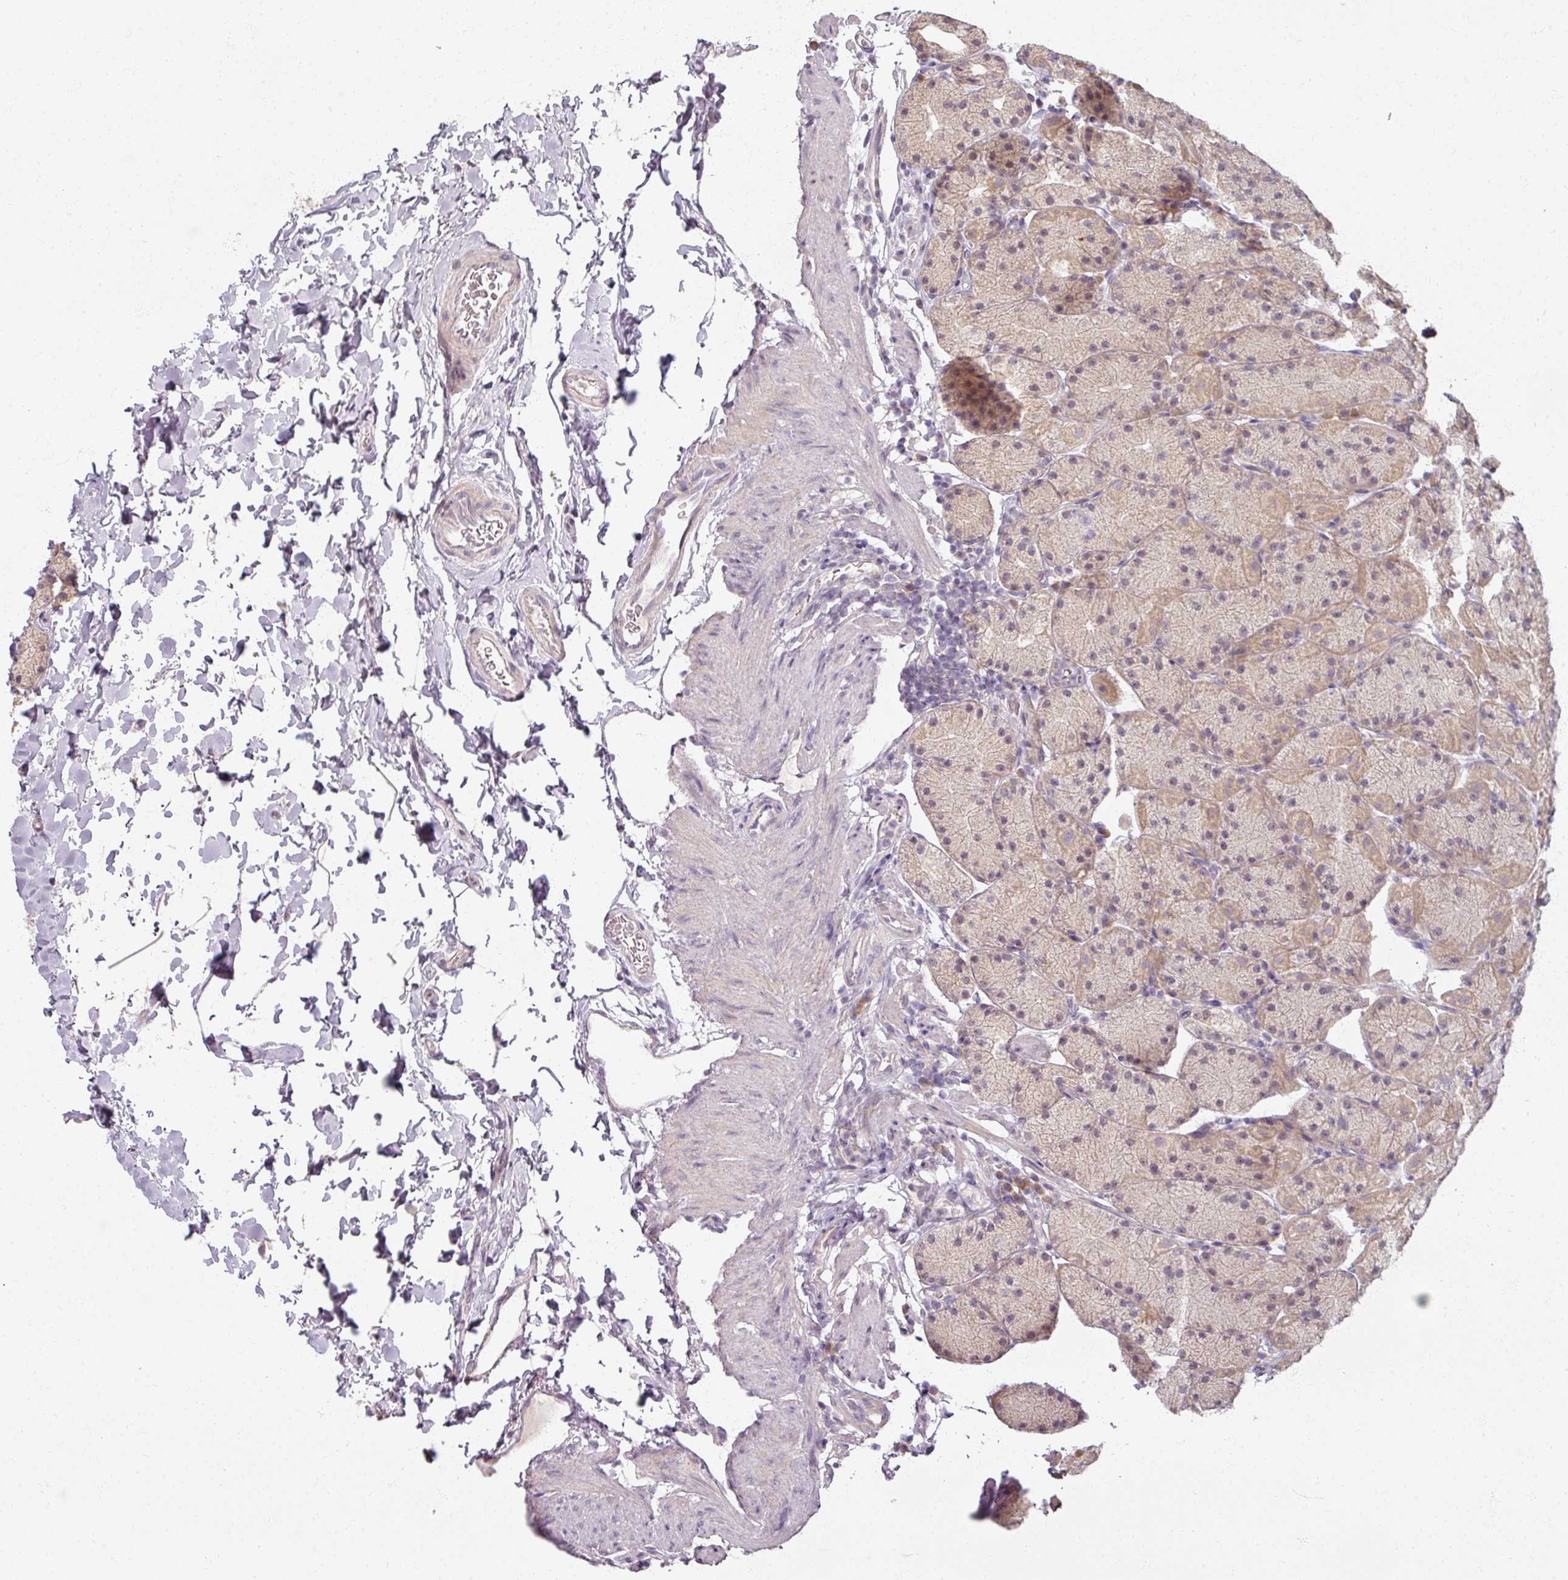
{"staining": {"intensity": "moderate", "quantity": "25%-75%", "location": "cytoplasmic/membranous"}, "tissue": "stomach", "cell_type": "Glandular cells", "image_type": "normal", "snomed": [{"axis": "morphology", "description": "Normal tissue, NOS"}, {"axis": "topography", "description": "Stomach, upper"}, {"axis": "topography", "description": "Stomach, lower"}], "caption": "A brown stain shows moderate cytoplasmic/membranous staining of a protein in glandular cells of benign human stomach.", "gene": "MYMK", "patient": {"sex": "male", "age": 67}}